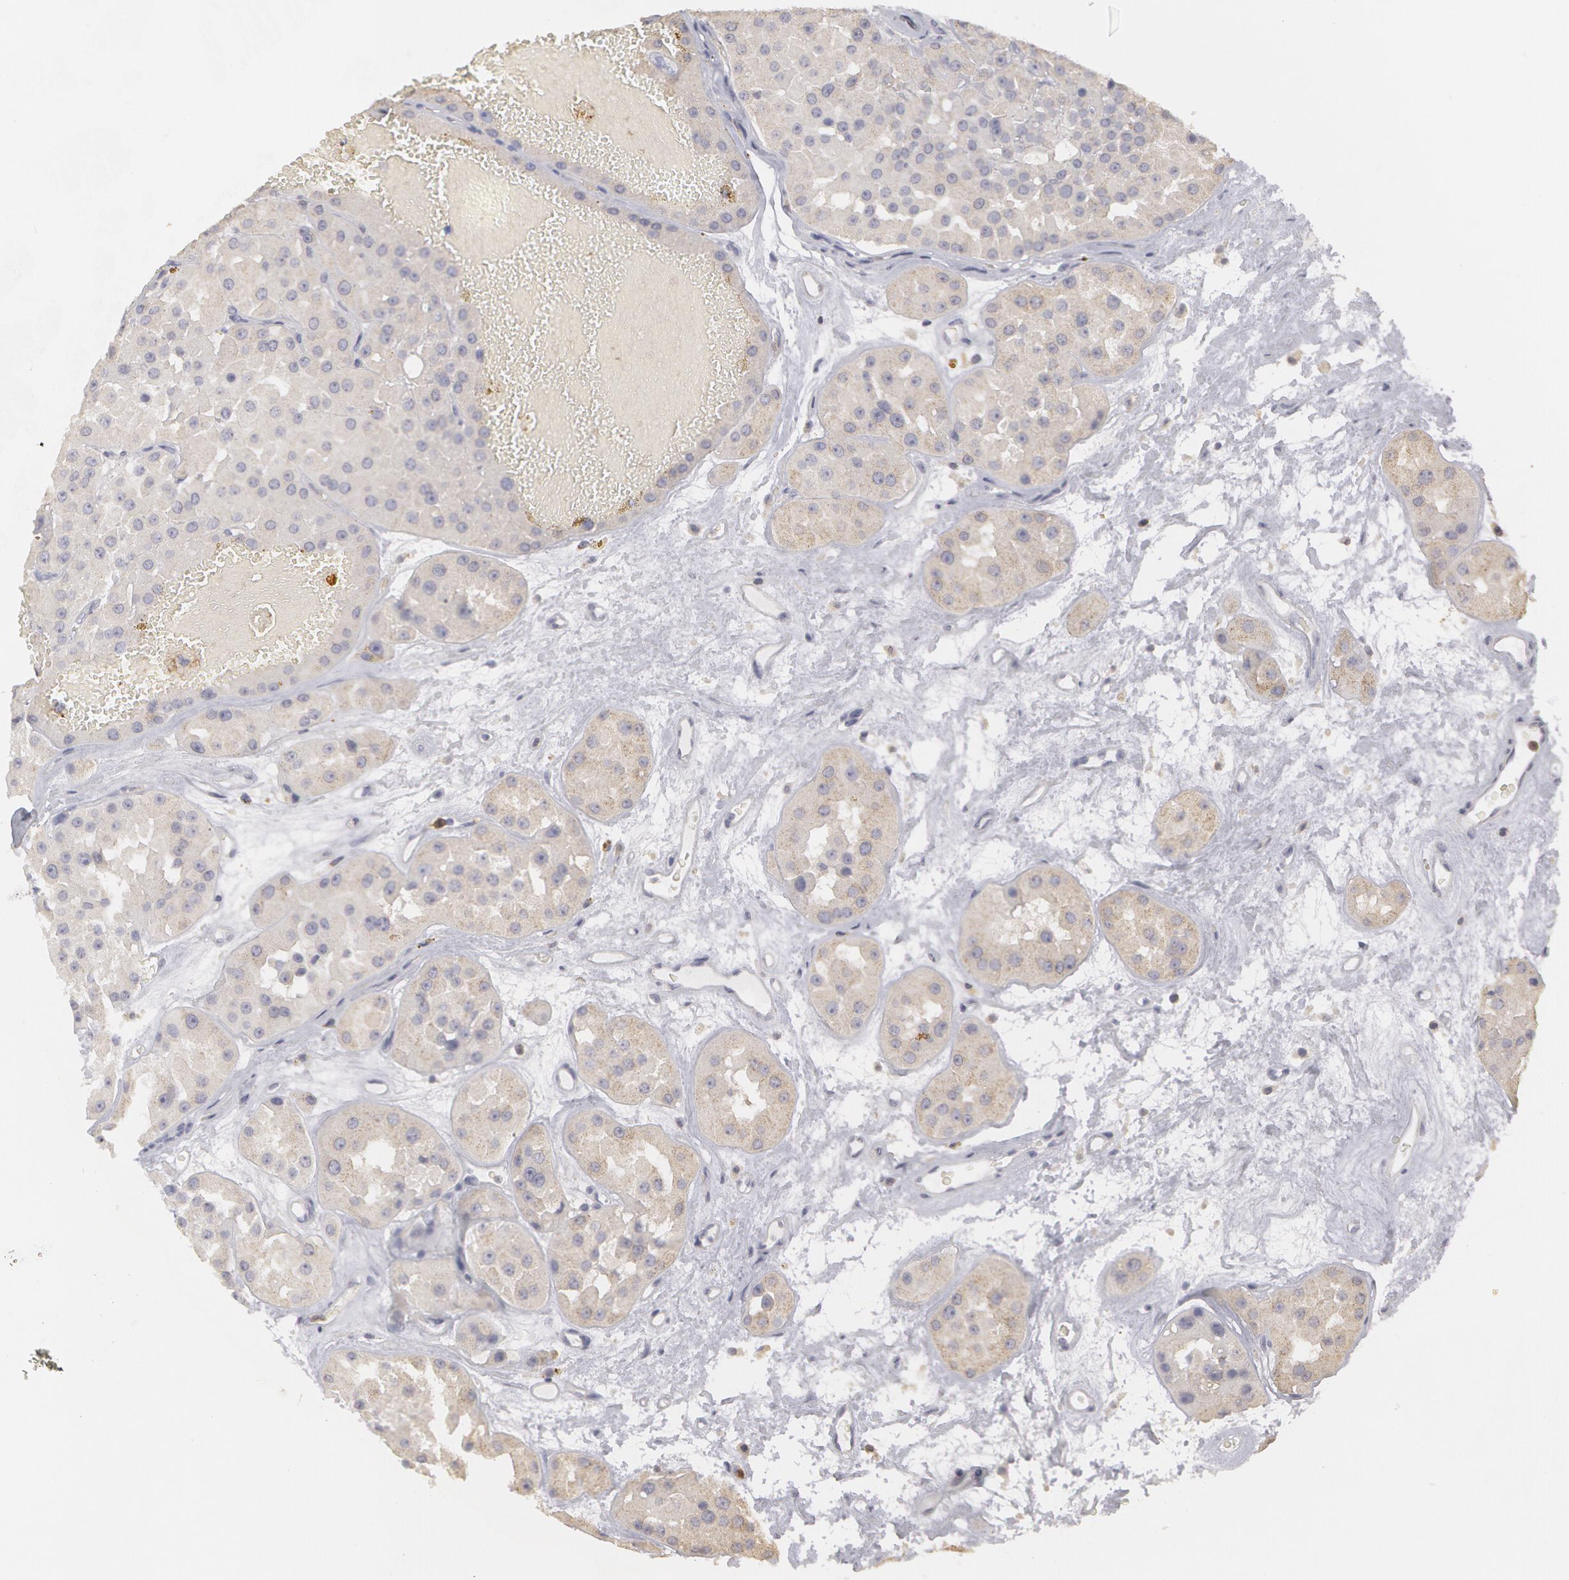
{"staining": {"intensity": "weak", "quantity": ">75%", "location": "cytoplasmic/membranous"}, "tissue": "renal cancer", "cell_type": "Tumor cells", "image_type": "cancer", "snomed": [{"axis": "morphology", "description": "Adenocarcinoma, uncertain malignant potential"}, {"axis": "topography", "description": "Kidney"}], "caption": "Renal adenocarcinoma,  uncertain malignant potential stained with a brown dye exhibits weak cytoplasmic/membranous positive positivity in approximately >75% of tumor cells.", "gene": "CAT", "patient": {"sex": "male", "age": 63}}